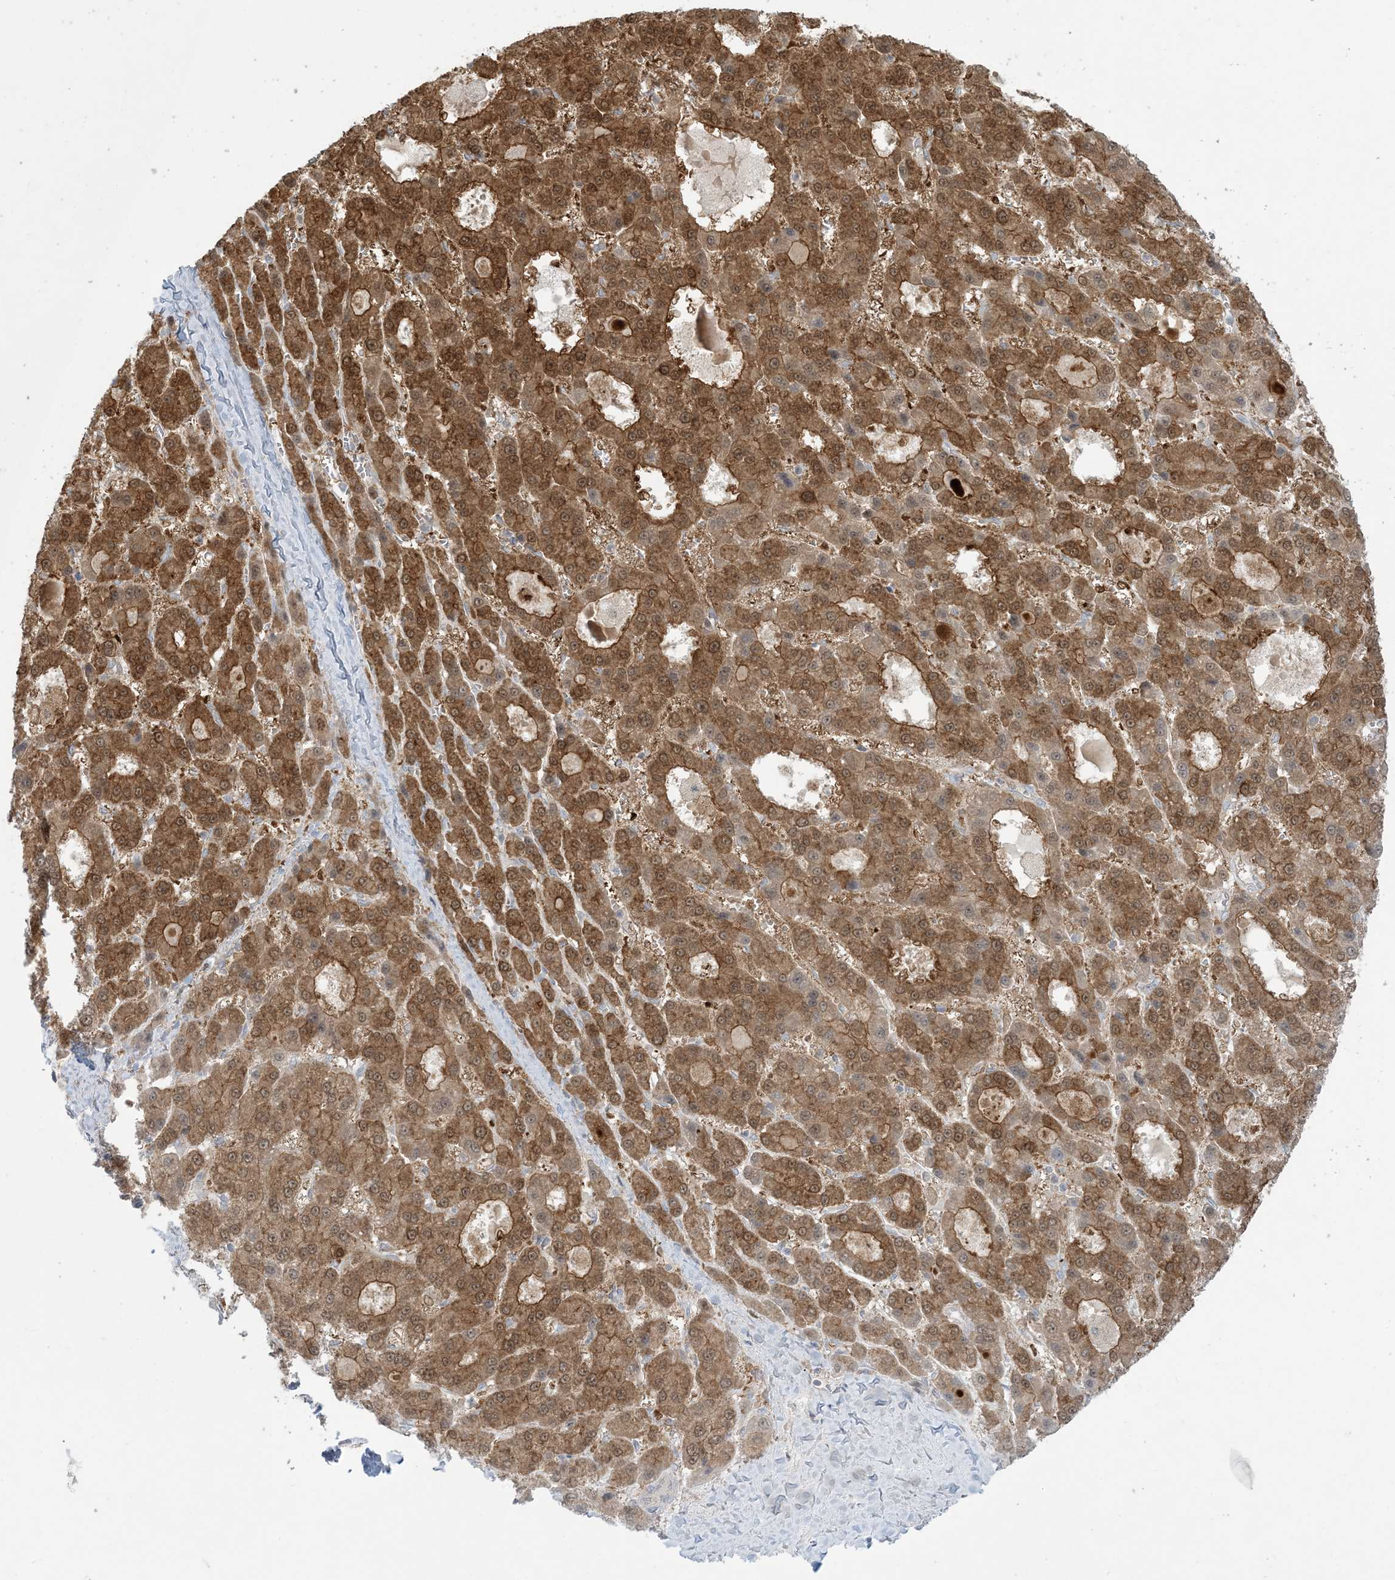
{"staining": {"intensity": "strong", "quantity": ">75%", "location": "cytoplasmic/membranous,nuclear"}, "tissue": "liver cancer", "cell_type": "Tumor cells", "image_type": "cancer", "snomed": [{"axis": "morphology", "description": "Carcinoma, Hepatocellular, NOS"}, {"axis": "topography", "description": "Liver"}], "caption": "Immunohistochemical staining of liver cancer shows high levels of strong cytoplasmic/membranous and nuclear protein expression in about >75% of tumor cells. (DAB (3,3'-diaminobenzidine) = brown stain, brightfield microscopy at high magnification).", "gene": "NRBP2", "patient": {"sex": "male", "age": 70}}